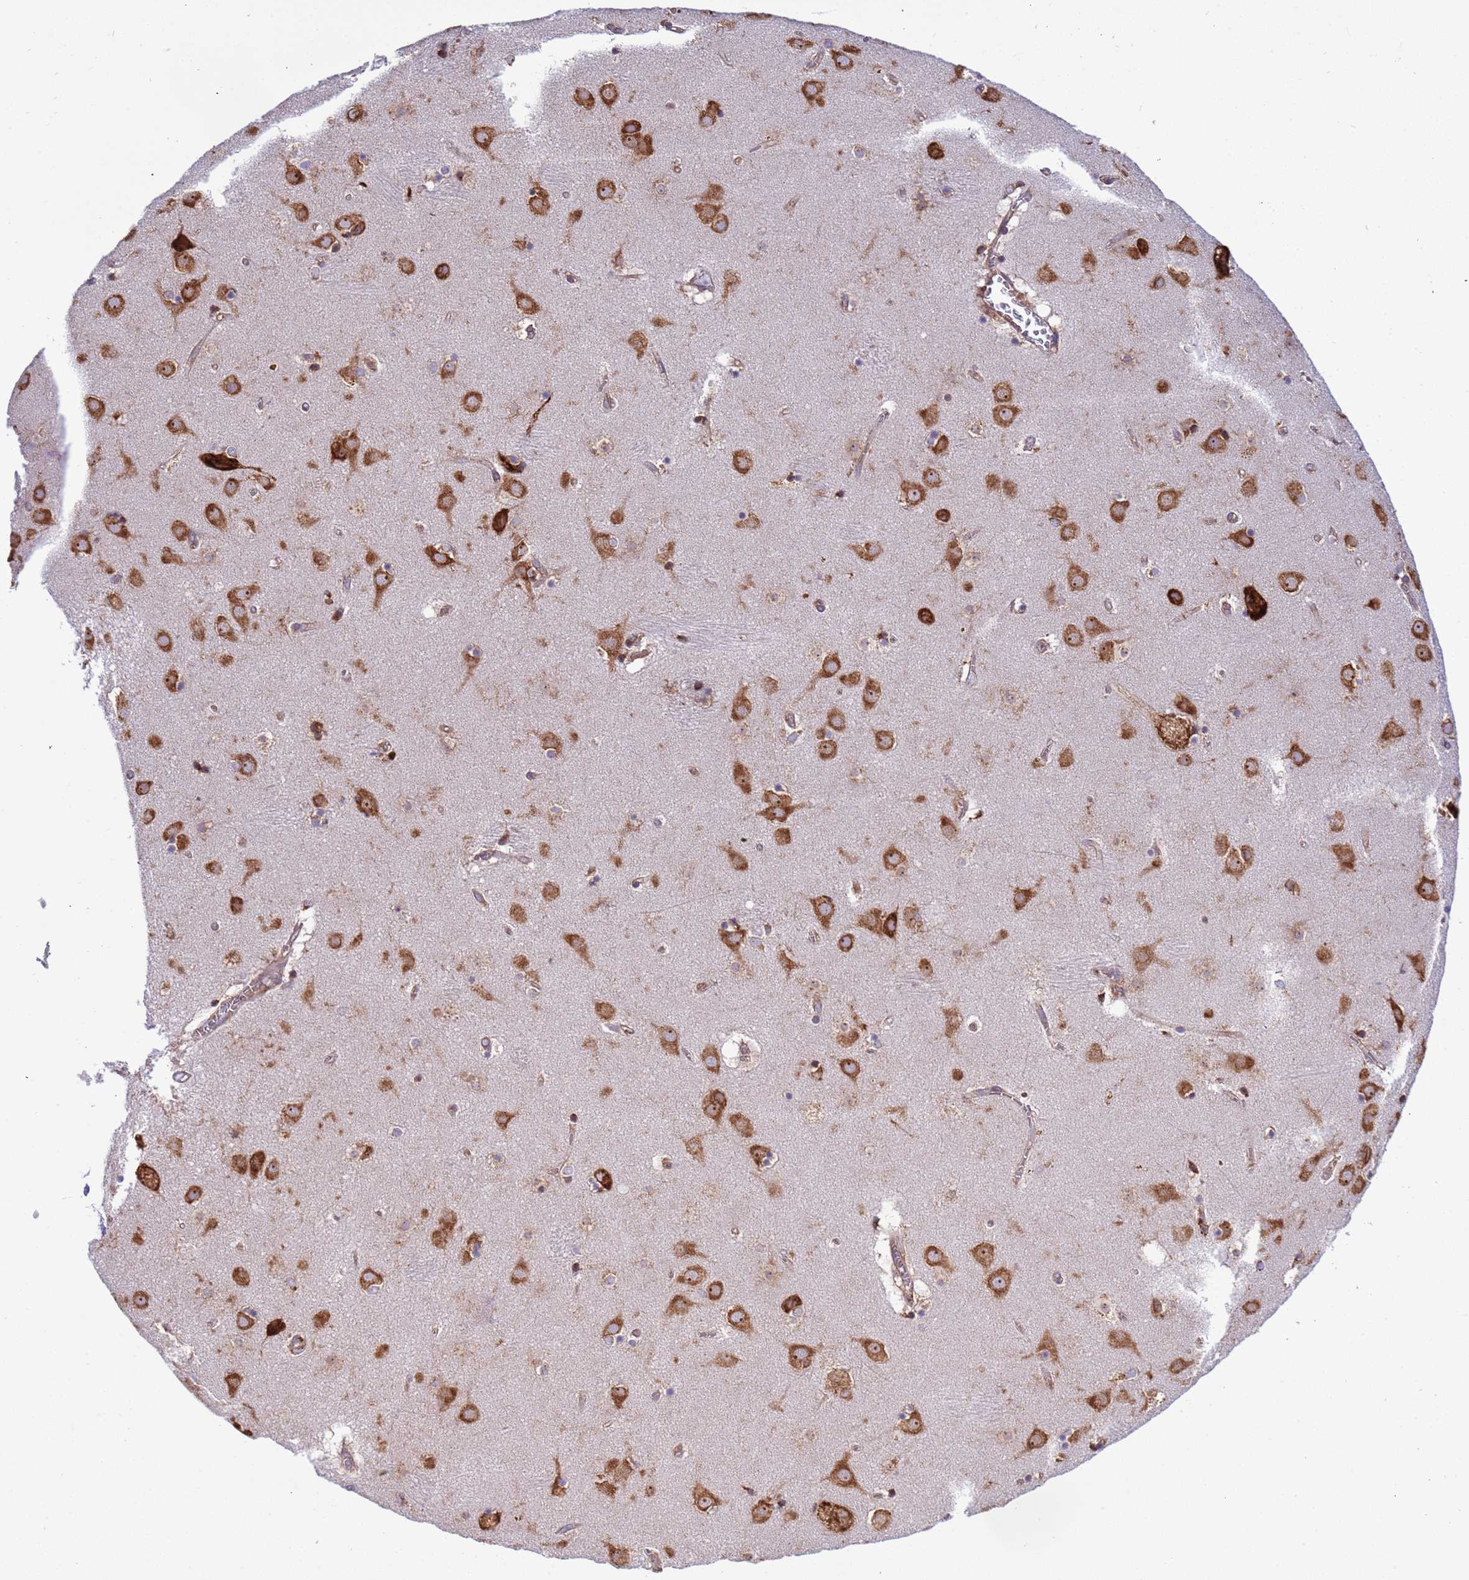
{"staining": {"intensity": "strong", "quantity": "25%-75%", "location": "cytoplasmic/membranous"}, "tissue": "caudate", "cell_type": "Glial cells", "image_type": "normal", "snomed": [{"axis": "morphology", "description": "Normal tissue, NOS"}, {"axis": "topography", "description": "Lateral ventricle wall"}], "caption": "The image demonstrates a brown stain indicating the presence of a protein in the cytoplasmic/membranous of glial cells in caudate. Immunohistochemistry stains the protein of interest in brown and the nuclei are stained blue.", "gene": "RPL36", "patient": {"sex": "male", "age": 70}}